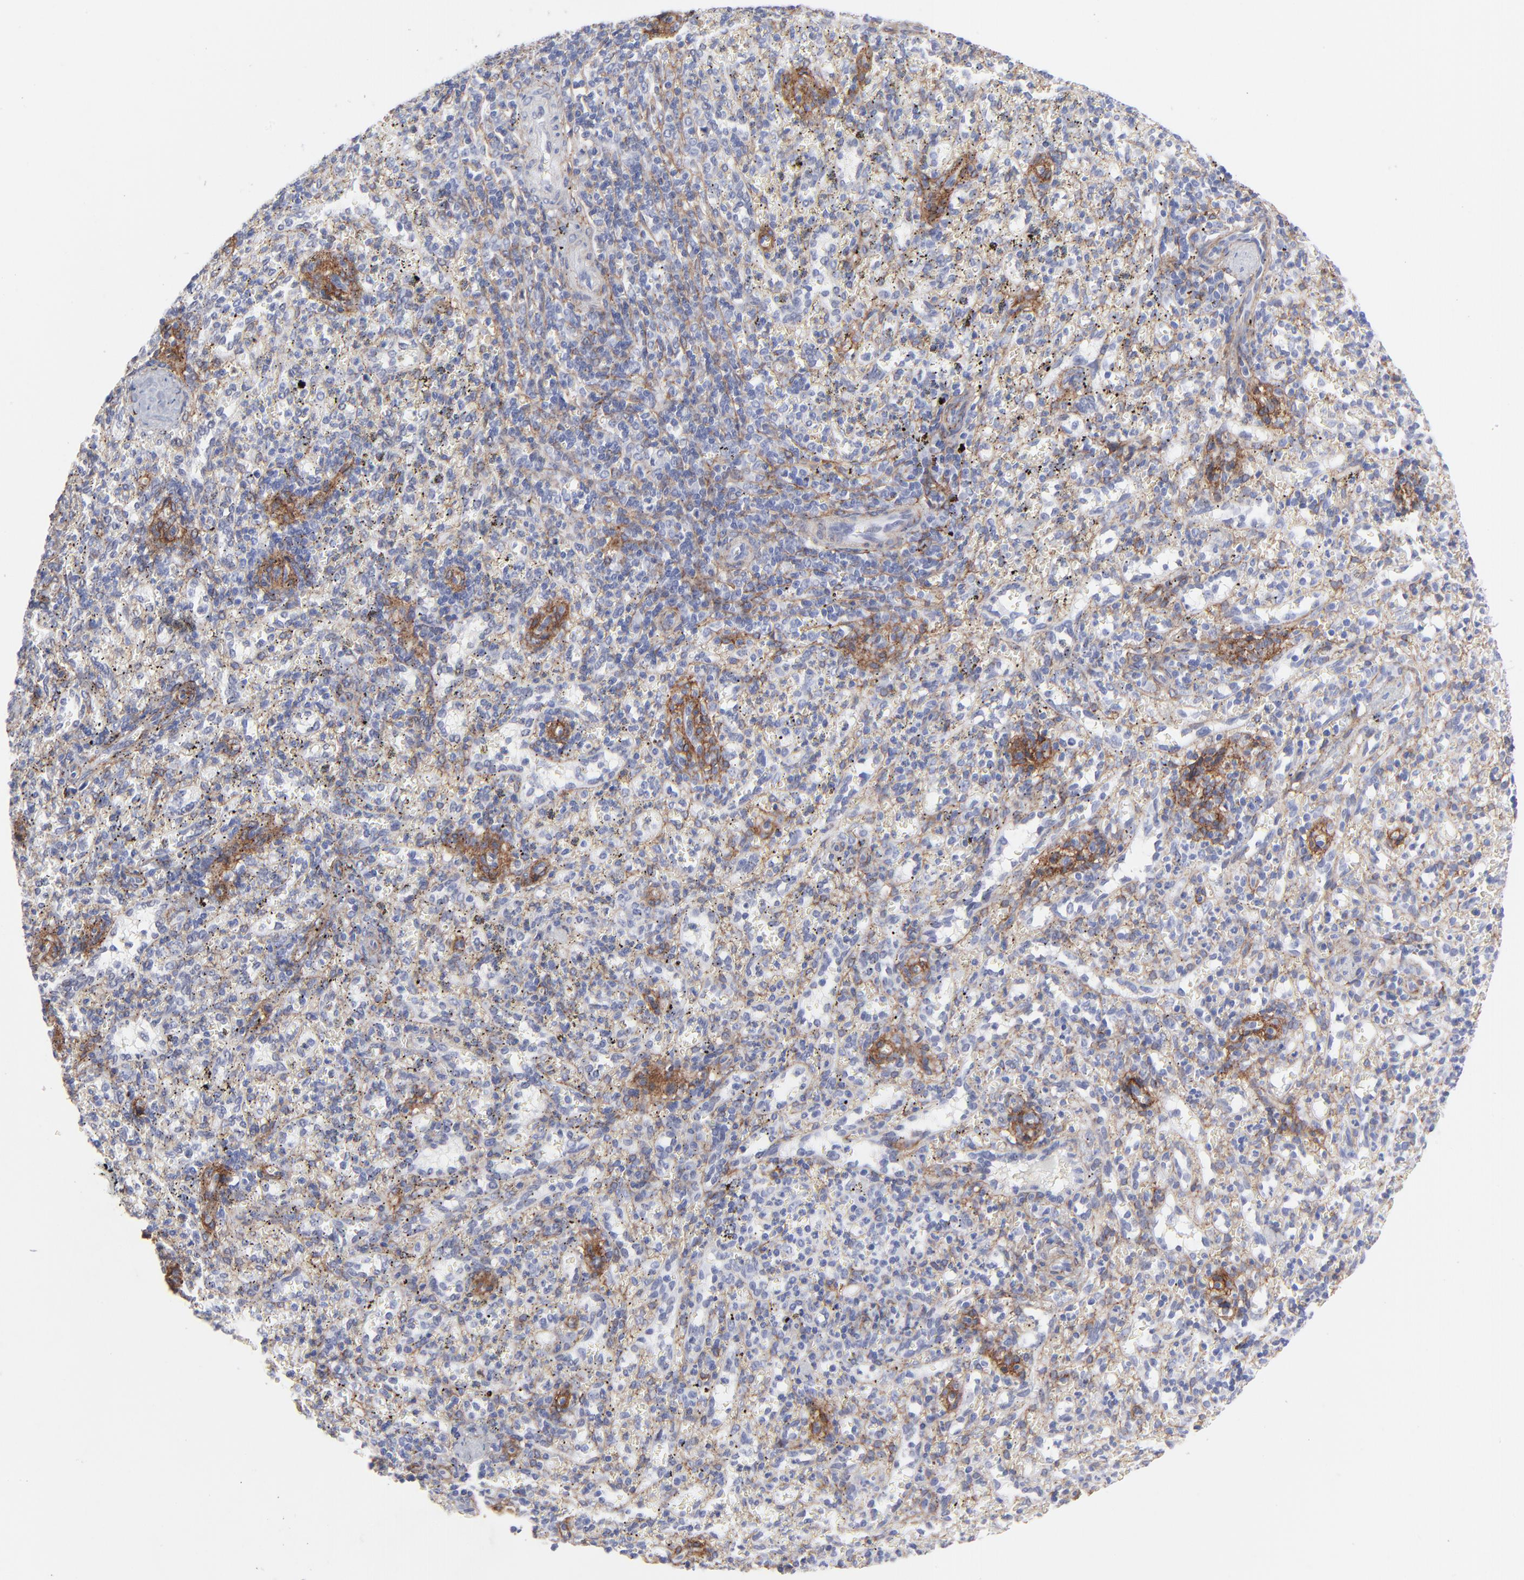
{"staining": {"intensity": "negative", "quantity": "none", "location": "none"}, "tissue": "spleen", "cell_type": "Cells in red pulp", "image_type": "normal", "snomed": [{"axis": "morphology", "description": "Normal tissue, NOS"}, {"axis": "topography", "description": "Spleen"}], "caption": "A high-resolution photomicrograph shows IHC staining of normal spleen, which reveals no significant staining in cells in red pulp.", "gene": "PDGFRB", "patient": {"sex": "female", "age": 43}}